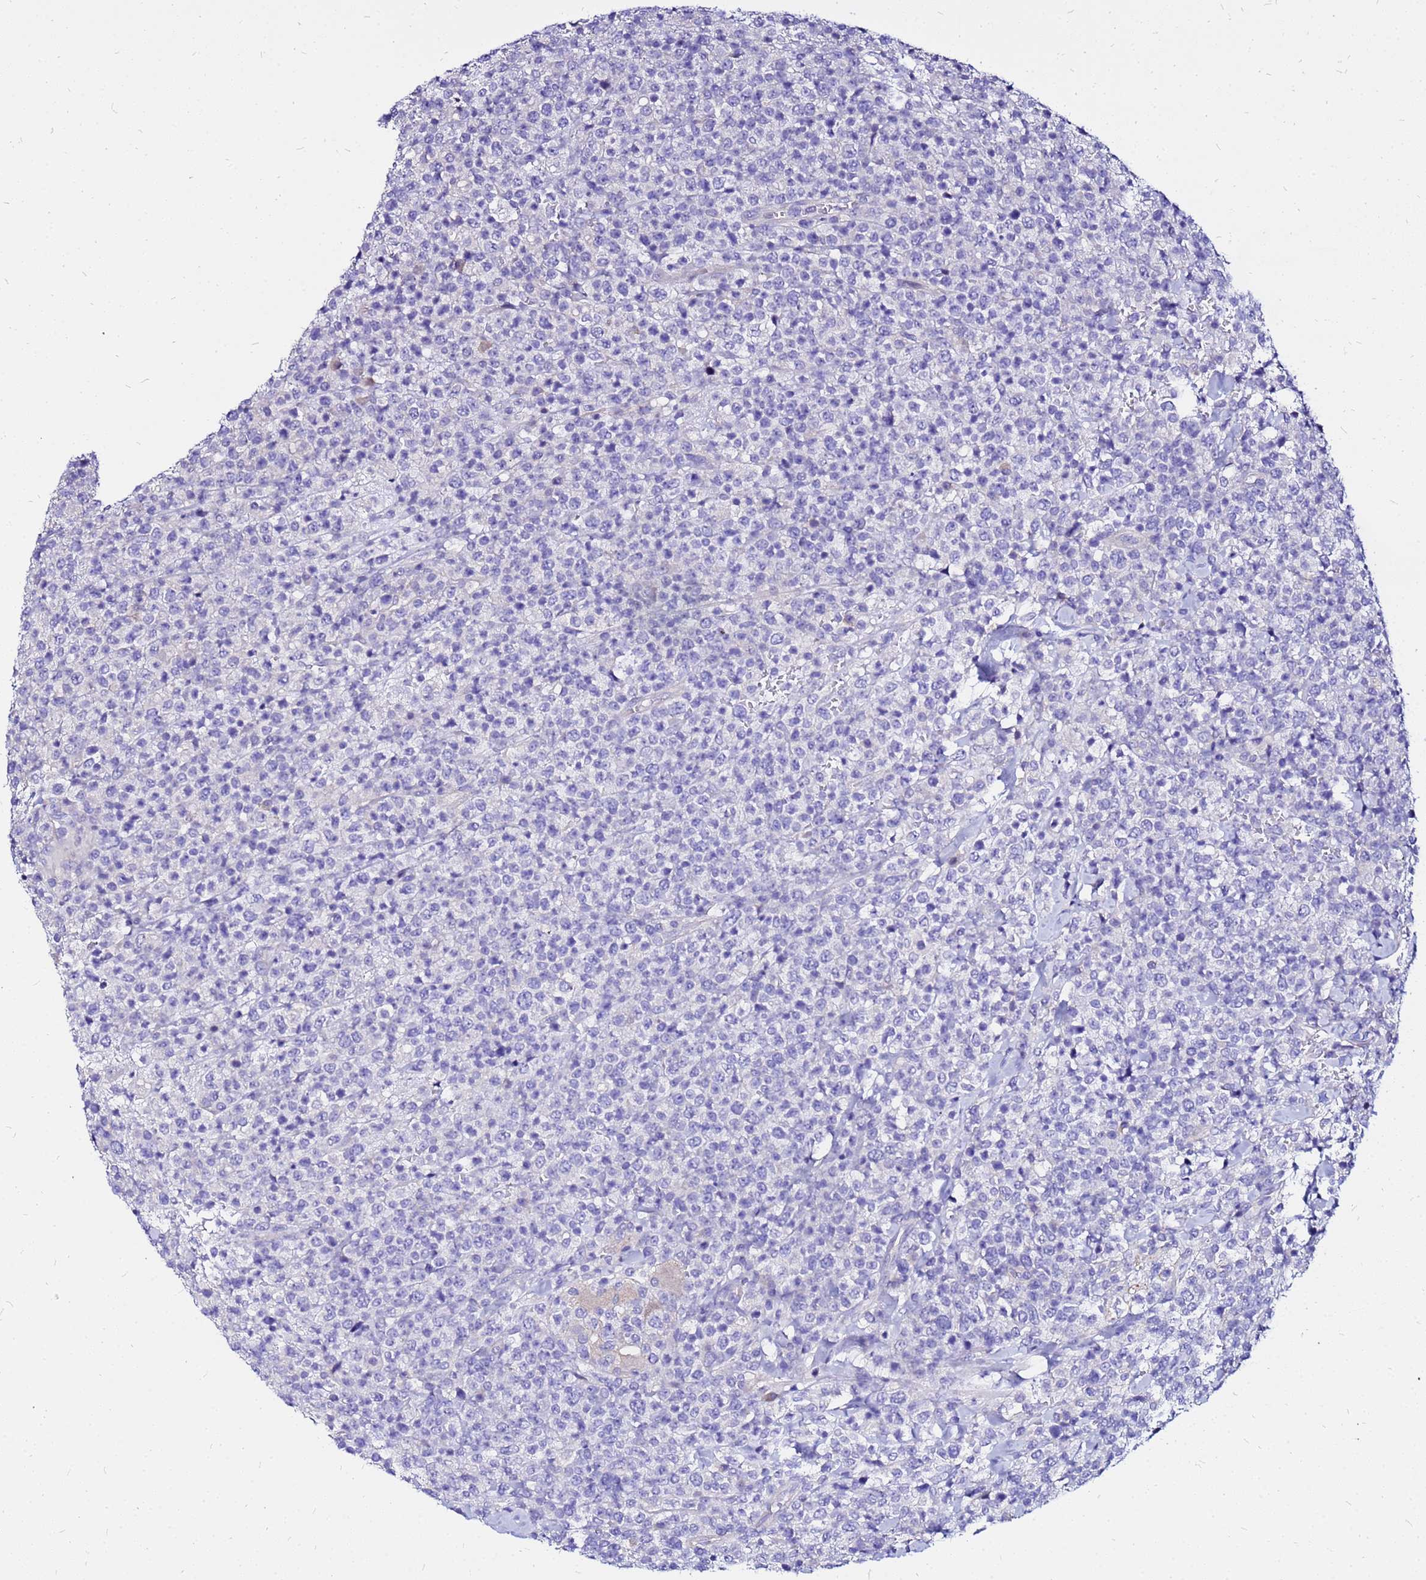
{"staining": {"intensity": "negative", "quantity": "none", "location": "none"}, "tissue": "lymphoma", "cell_type": "Tumor cells", "image_type": "cancer", "snomed": [{"axis": "morphology", "description": "Malignant lymphoma, non-Hodgkin's type, High grade"}, {"axis": "topography", "description": "Colon"}], "caption": "A micrograph of lymphoma stained for a protein reveals no brown staining in tumor cells.", "gene": "ARHGEF5", "patient": {"sex": "female", "age": 53}}